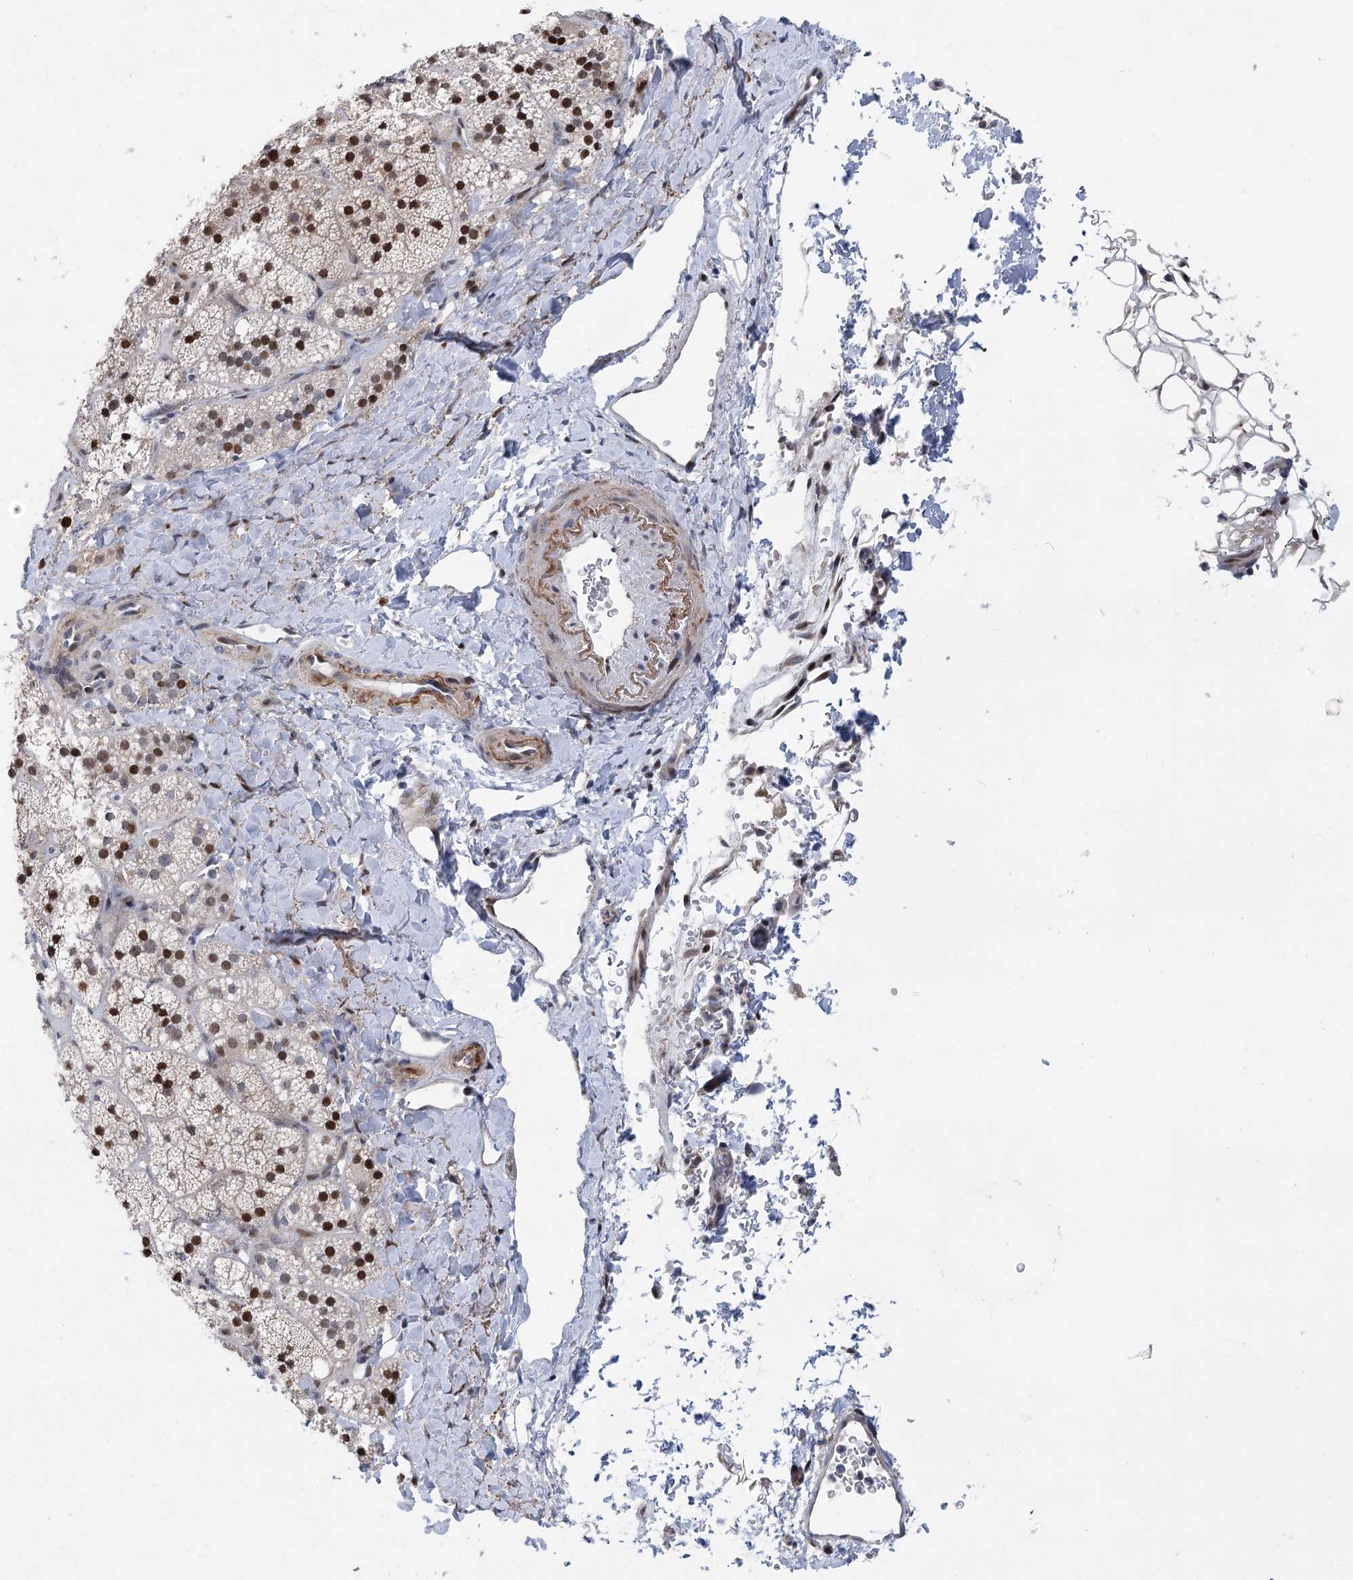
{"staining": {"intensity": "strong", "quantity": "25%-75%", "location": "nuclear"}, "tissue": "adrenal gland", "cell_type": "Glandular cells", "image_type": "normal", "snomed": [{"axis": "morphology", "description": "Normal tissue, NOS"}, {"axis": "topography", "description": "Adrenal gland"}], "caption": "Immunohistochemical staining of benign human adrenal gland shows high levels of strong nuclear staining in approximately 25%-75% of glandular cells.", "gene": "CAMTA1", "patient": {"sex": "male", "age": 61}}